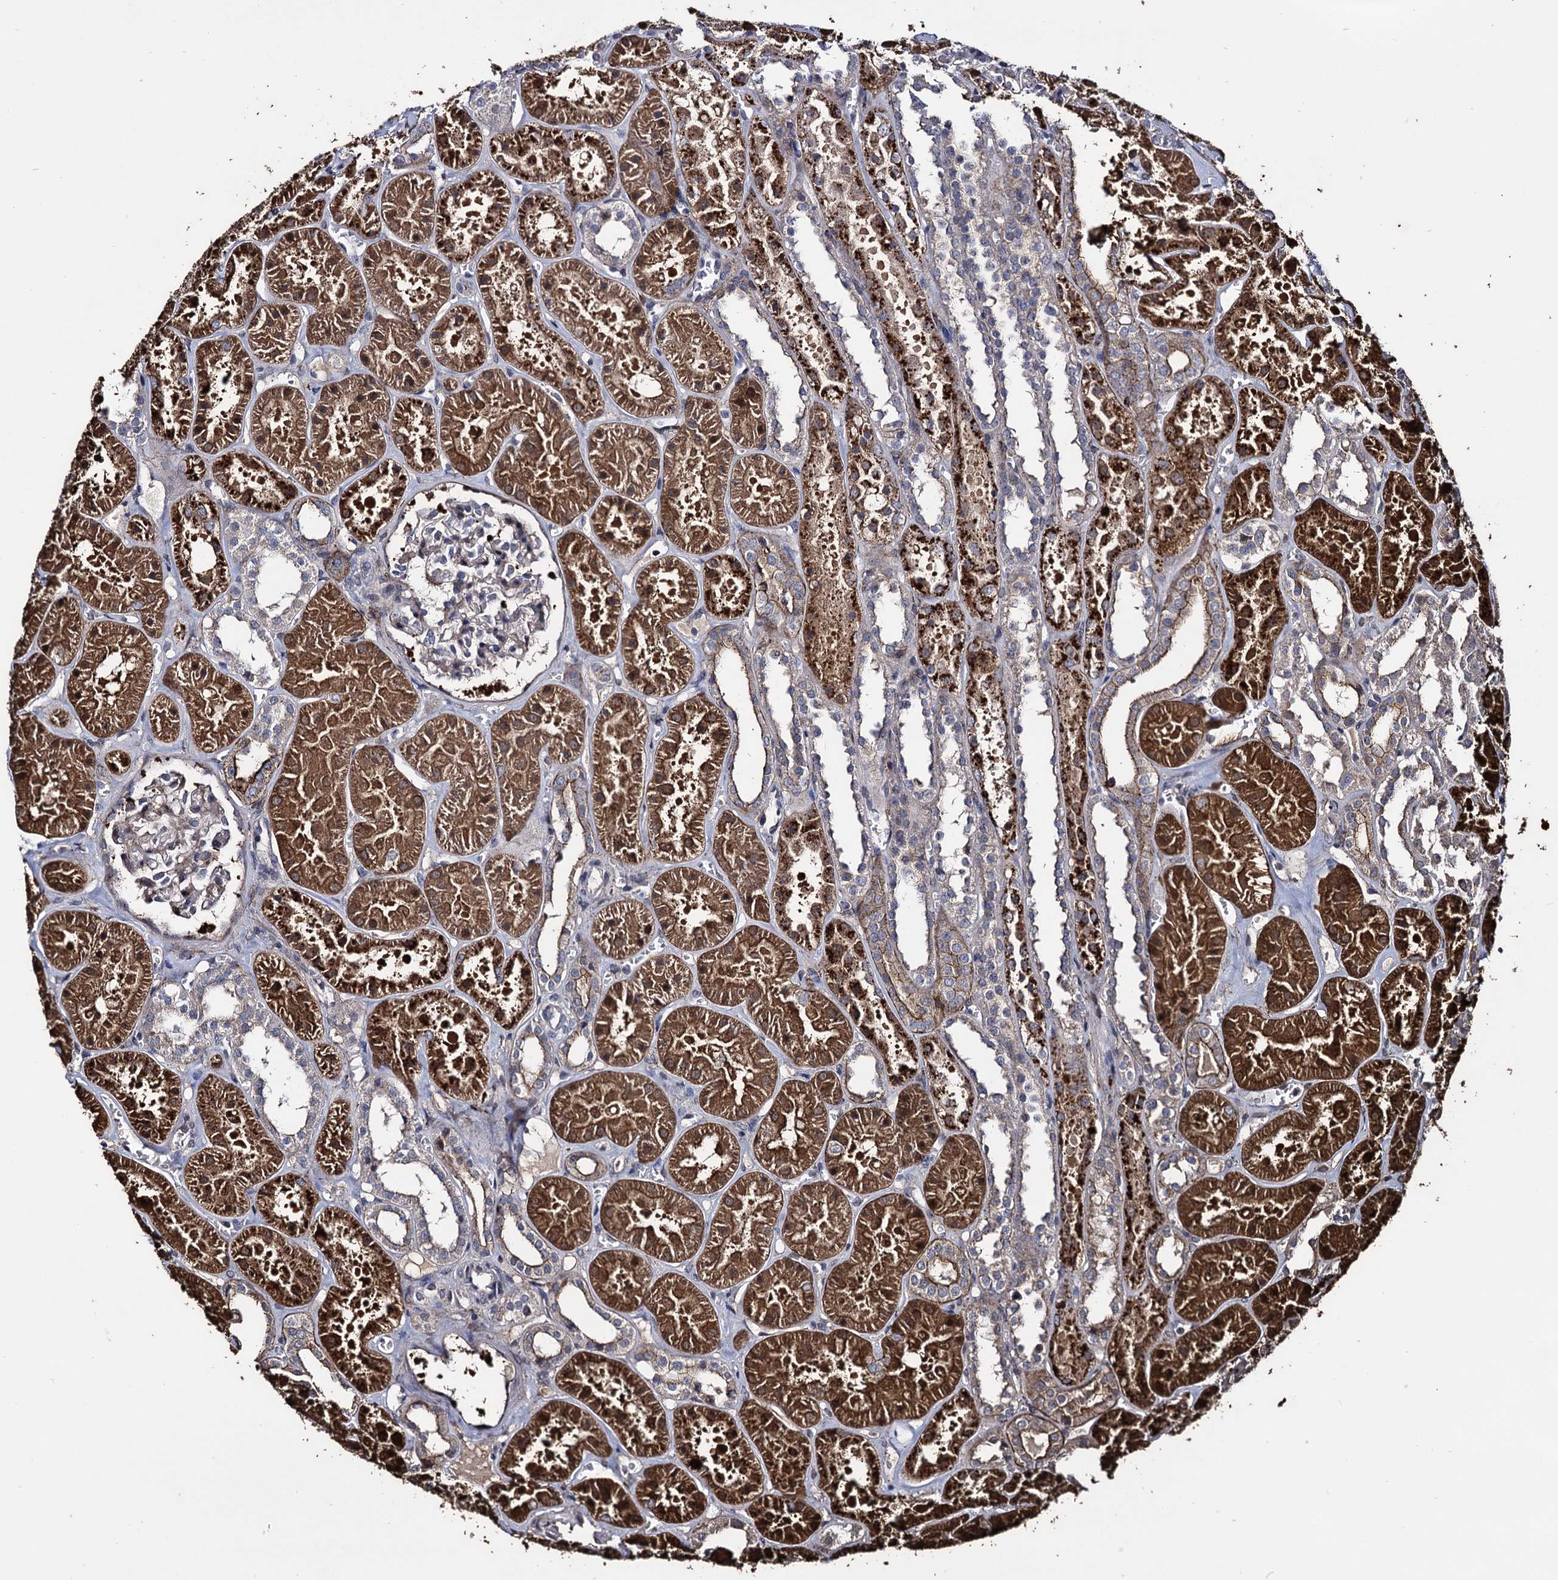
{"staining": {"intensity": "moderate", "quantity": "<25%", "location": "cytoplasmic/membranous"}, "tissue": "kidney", "cell_type": "Cells in glomeruli", "image_type": "normal", "snomed": [{"axis": "morphology", "description": "Normal tissue, NOS"}, {"axis": "topography", "description": "Kidney"}], "caption": "DAB (3,3'-diaminobenzidine) immunohistochemical staining of normal human kidney reveals moderate cytoplasmic/membranous protein expression in about <25% of cells in glomeruli. (DAB (3,3'-diaminobenzidine) = brown stain, brightfield microscopy at high magnification).", "gene": "MICAL2", "patient": {"sex": "female", "age": 41}}